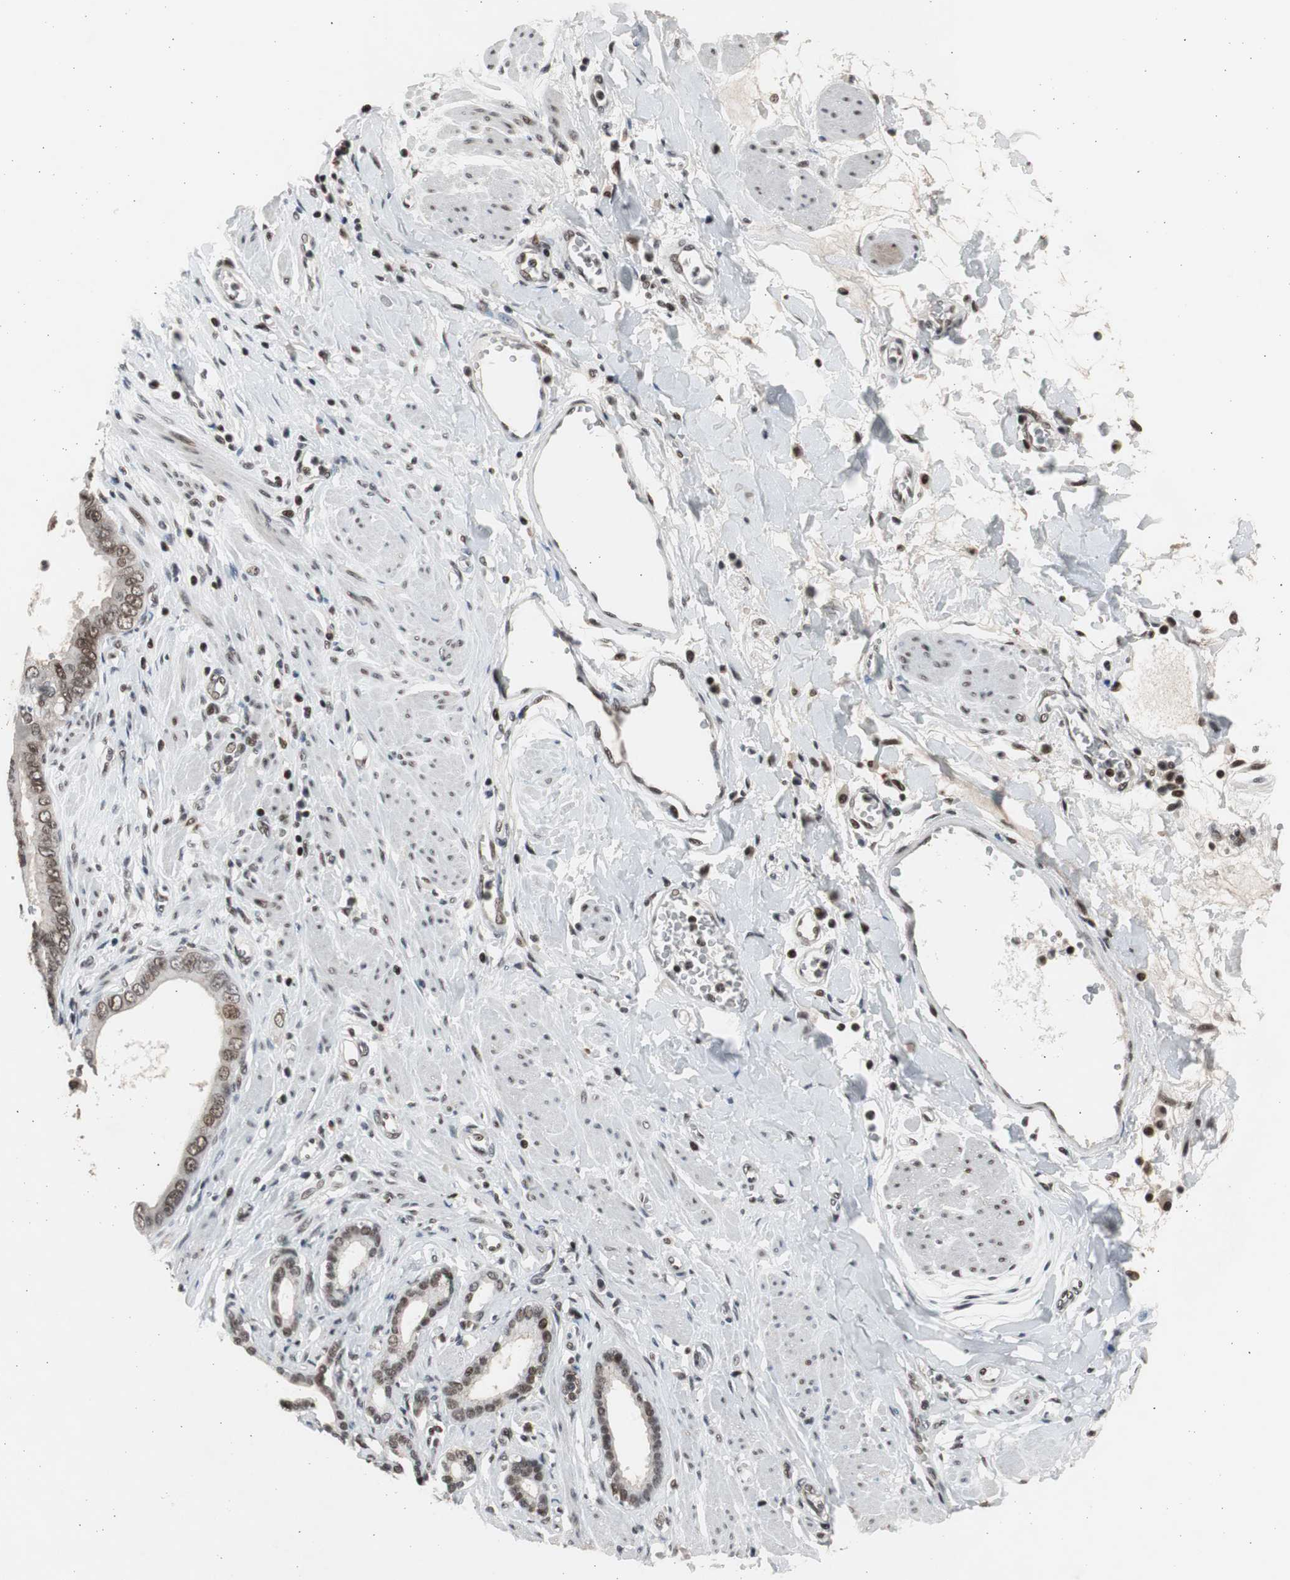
{"staining": {"intensity": "moderate", "quantity": ">75%", "location": "nuclear"}, "tissue": "pancreatic cancer", "cell_type": "Tumor cells", "image_type": "cancer", "snomed": [{"axis": "morphology", "description": "Normal tissue, NOS"}, {"axis": "topography", "description": "Lymph node"}], "caption": "Human pancreatic cancer stained for a protein (brown) exhibits moderate nuclear positive expression in about >75% of tumor cells.", "gene": "RPA1", "patient": {"sex": "male", "age": 50}}